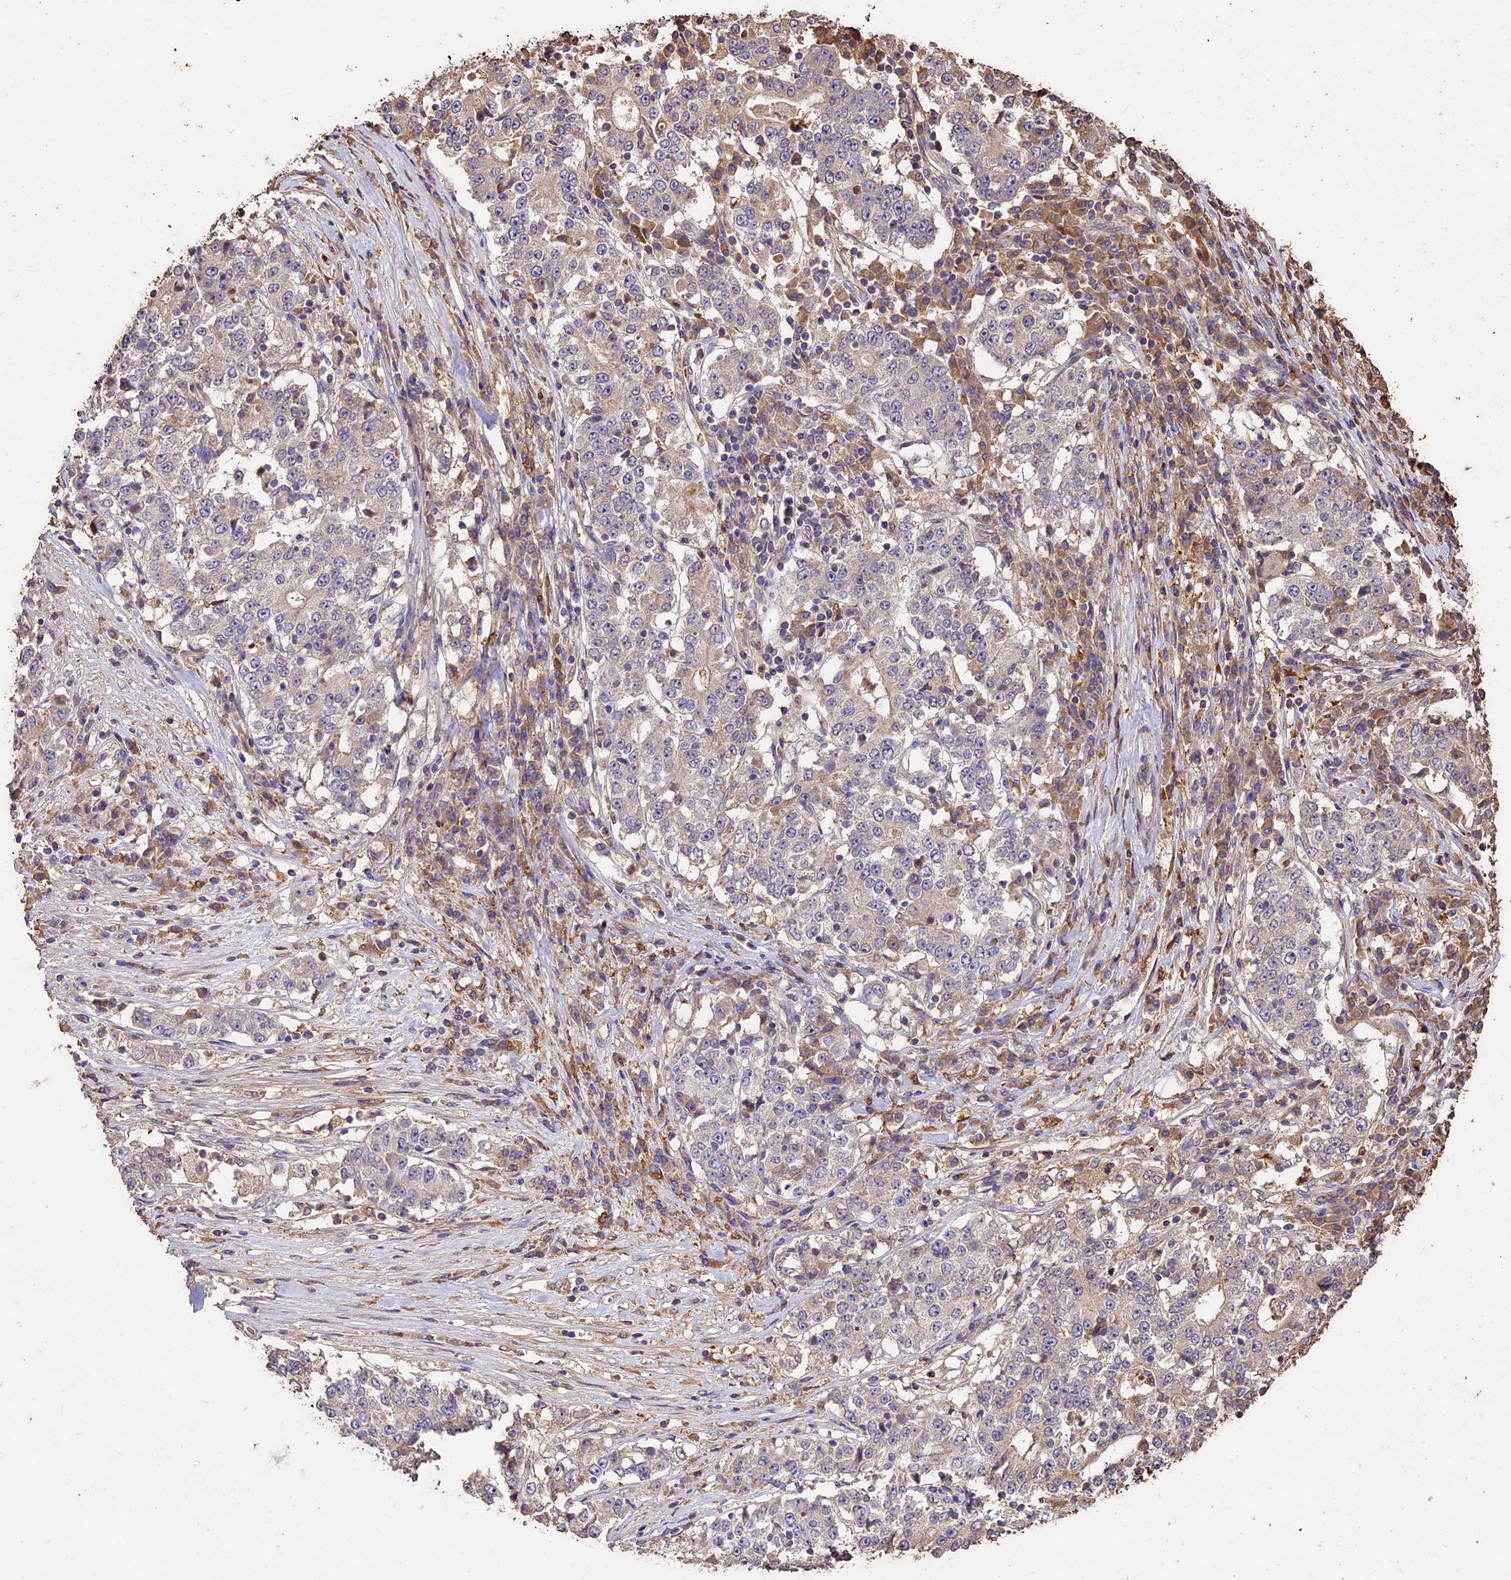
{"staining": {"intensity": "weak", "quantity": "<25%", "location": "cytoplasmic/membranous"}, "tissue": "stomach cancer", "cell_type": "Tumor cells", "image_type": "cancer", "snomed": [{"axis": "morphology", "description": "Adenocarcinoma, NOS"}, {"axis": "topography", "description": "Stomach"}], "caption": "This is an immunohistochemistry image of adenocarcinoma (stomach). There is no staining in tumor cells.", "gene": "CRLF1", "patient": {"sex": "male", "age": 59}}